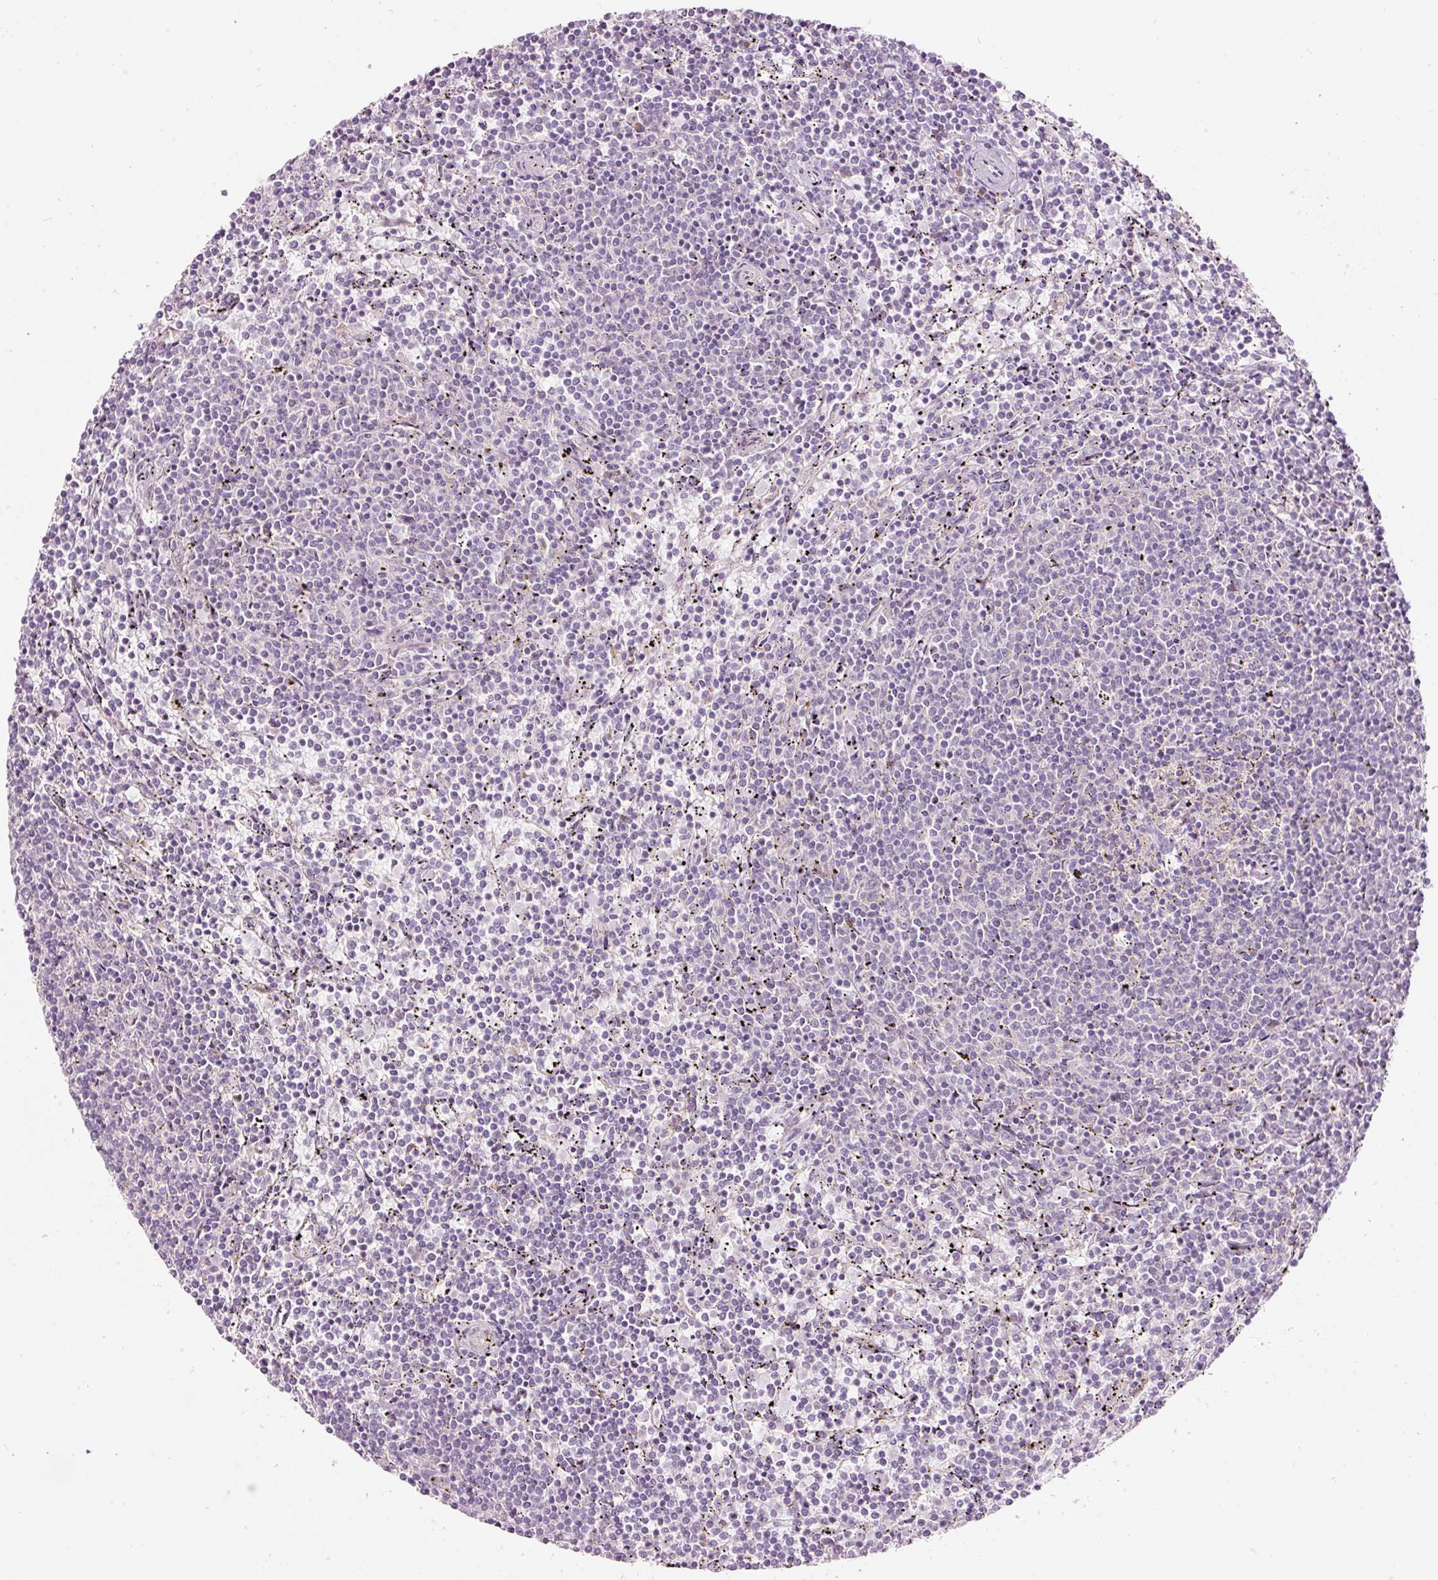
{"staining": {"intensity": "negative", "quantity": "none", "location": "none"}, "tissue": "lymphoma", "cell_type": "Tumor cells", "image_type": "cancer", "snomed": [{"axis": "morphology", "description": "Malignant lymphoma, non-Hodgkin's type, Low grade"}, {"axis": "topography", "description": "Spleen"}], "caption": "High magnification brightfield microscopy of low-grade malignant lymphoma, non-Hodgkin's type stained with DAB (3,3'-diaminobenzidine) (brown) and counterstained with hematoxylin (blue): tumor cells show no significant expression. (DAB immunohistochemistry (IHC) visualized using brightfield microscopy, high magnification).", "gene": "RSPO2", "patient": {"sex": "female", "age": 50}}